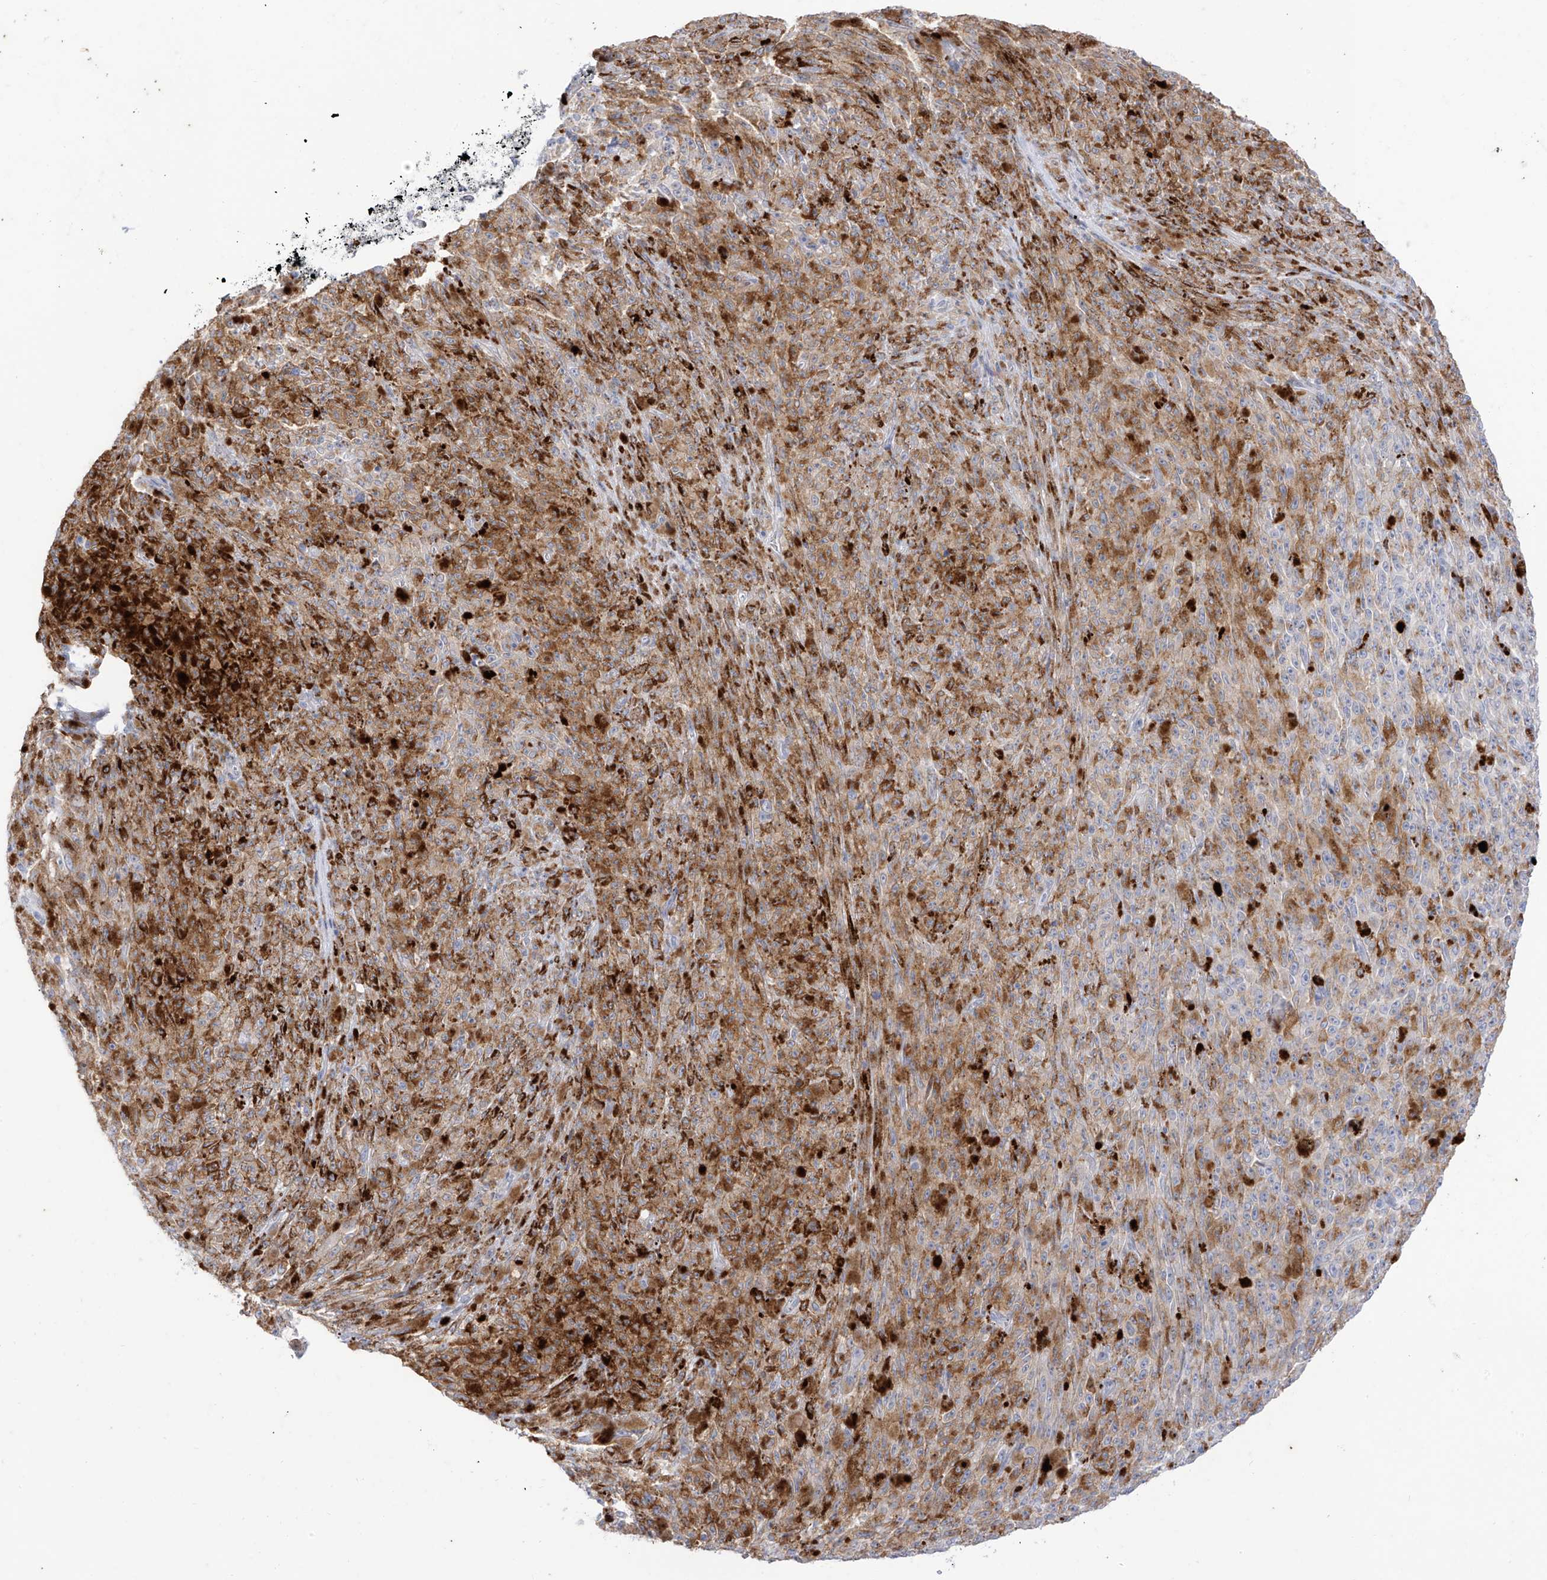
{"staining": {"intensity": "moderate", "quantity": ">75%", "location": "cytoplasmic/membranous"}, "tissue": "melanoma", "cell_type": "Tumor cells", "image_type": "cancer", "snomed": [{"axis": "morphology", "description": "Malignant melanoma, NOS"}, {"axis": "topography", "description": "Skin"}], "caption": "Human melanoma stained with a protein marker displays moderate staining in tumor cells.", "gene": "PSPH", "patient": {"sex": "female", "age": 82}}